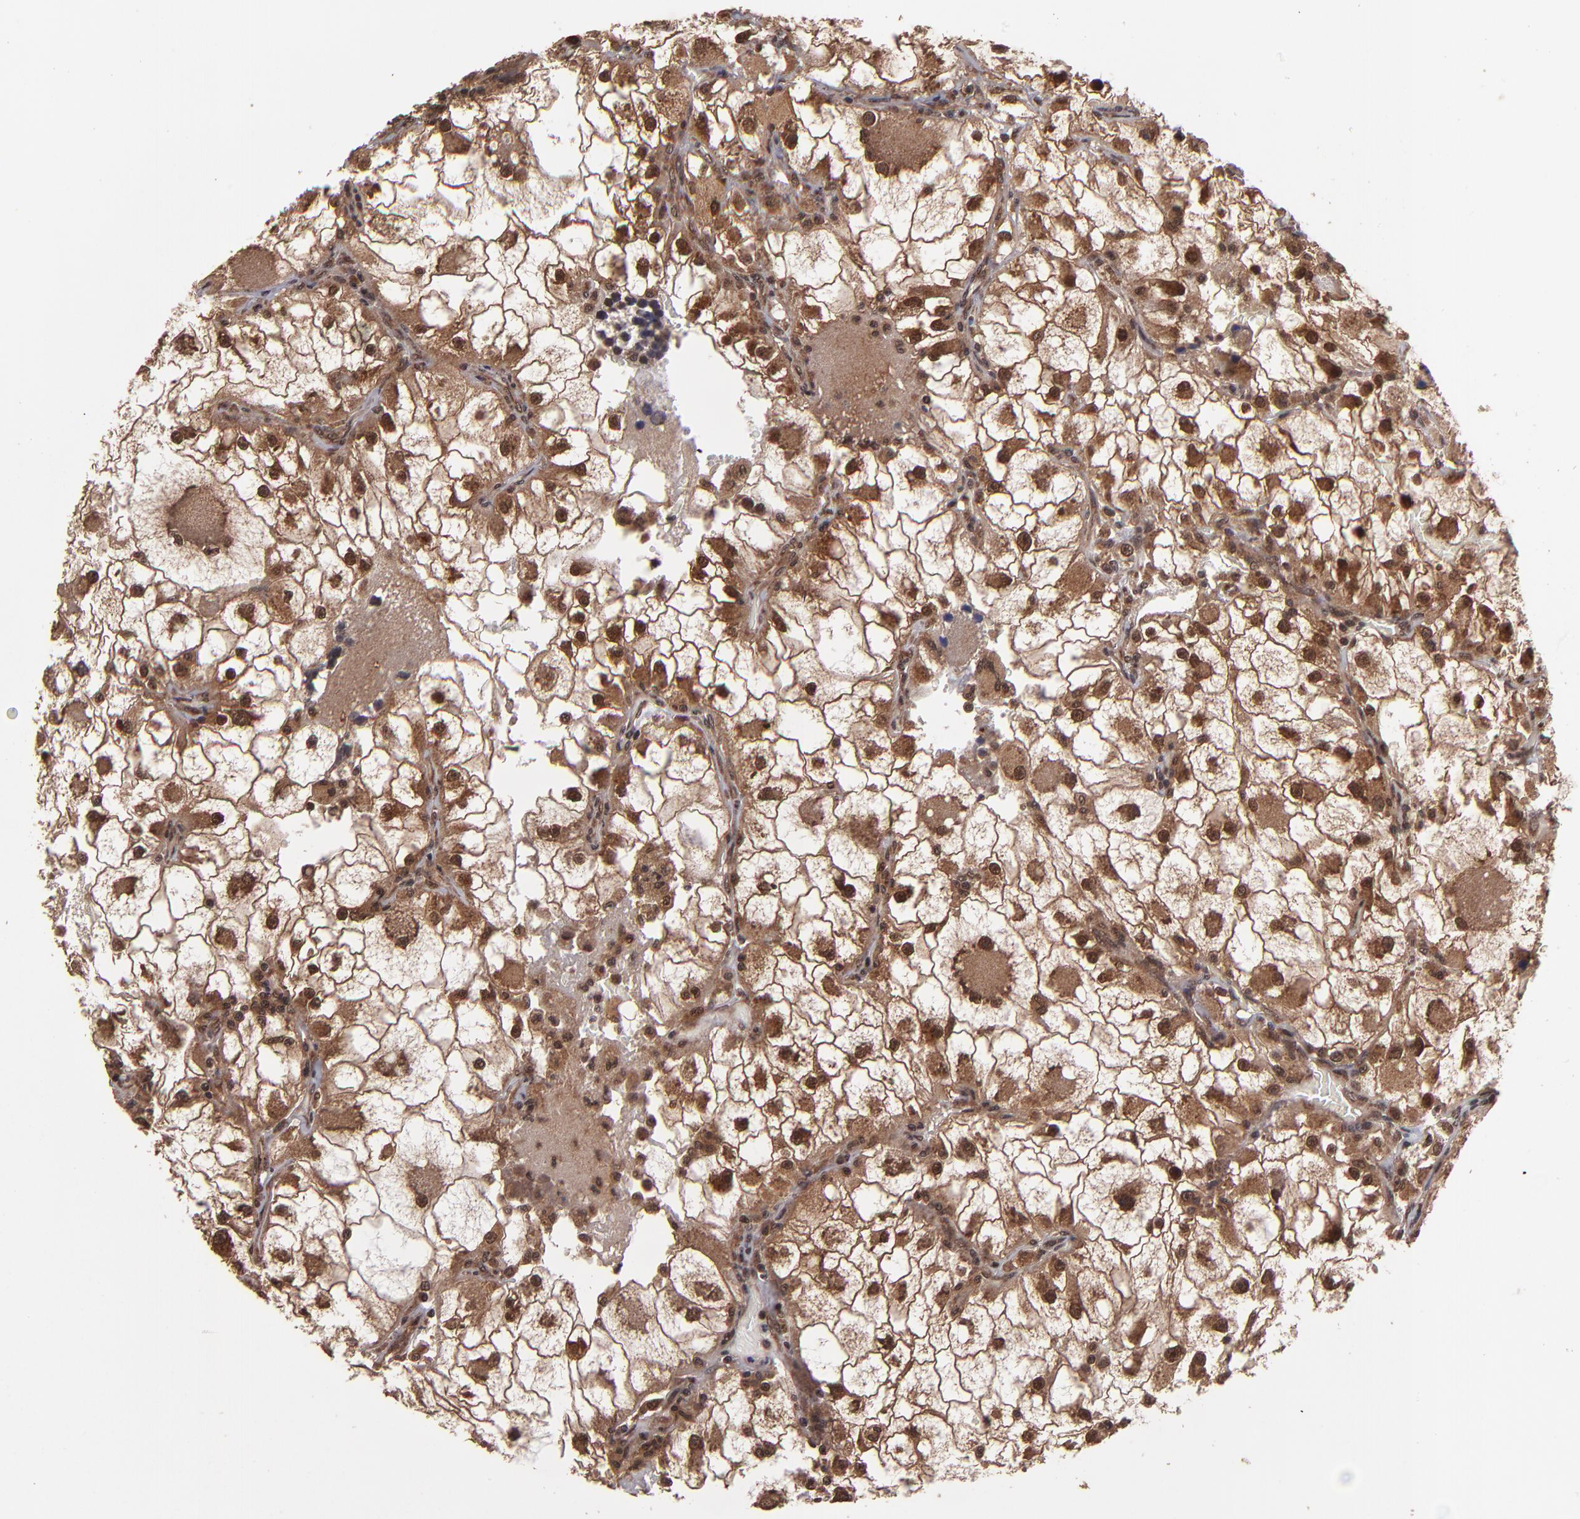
{"staining": {"intensity": "moderate", "quantity": ">75%", "location": "cytoplasmic/membranous,nuclear"}, "tissue": "renal cancer", "cell_type": "Tumor cells", "image_type": "cancer", "snomed": [{"axis": "morphology", "description": "Adenocarcinoma, NOS"}, {"axis": "topography", "description": "Kidney"}], "caption": "Tumor cells reveal moderate cytoplasmic/membranous and nuclear positivity in approximately >75% of cells in renal adenocarcinoma. (brown staining indicates protein expression, while blue staining denotes nuclei).", "gene": "NFE2L2", "patient": {"sex": "female", "age": 73}}